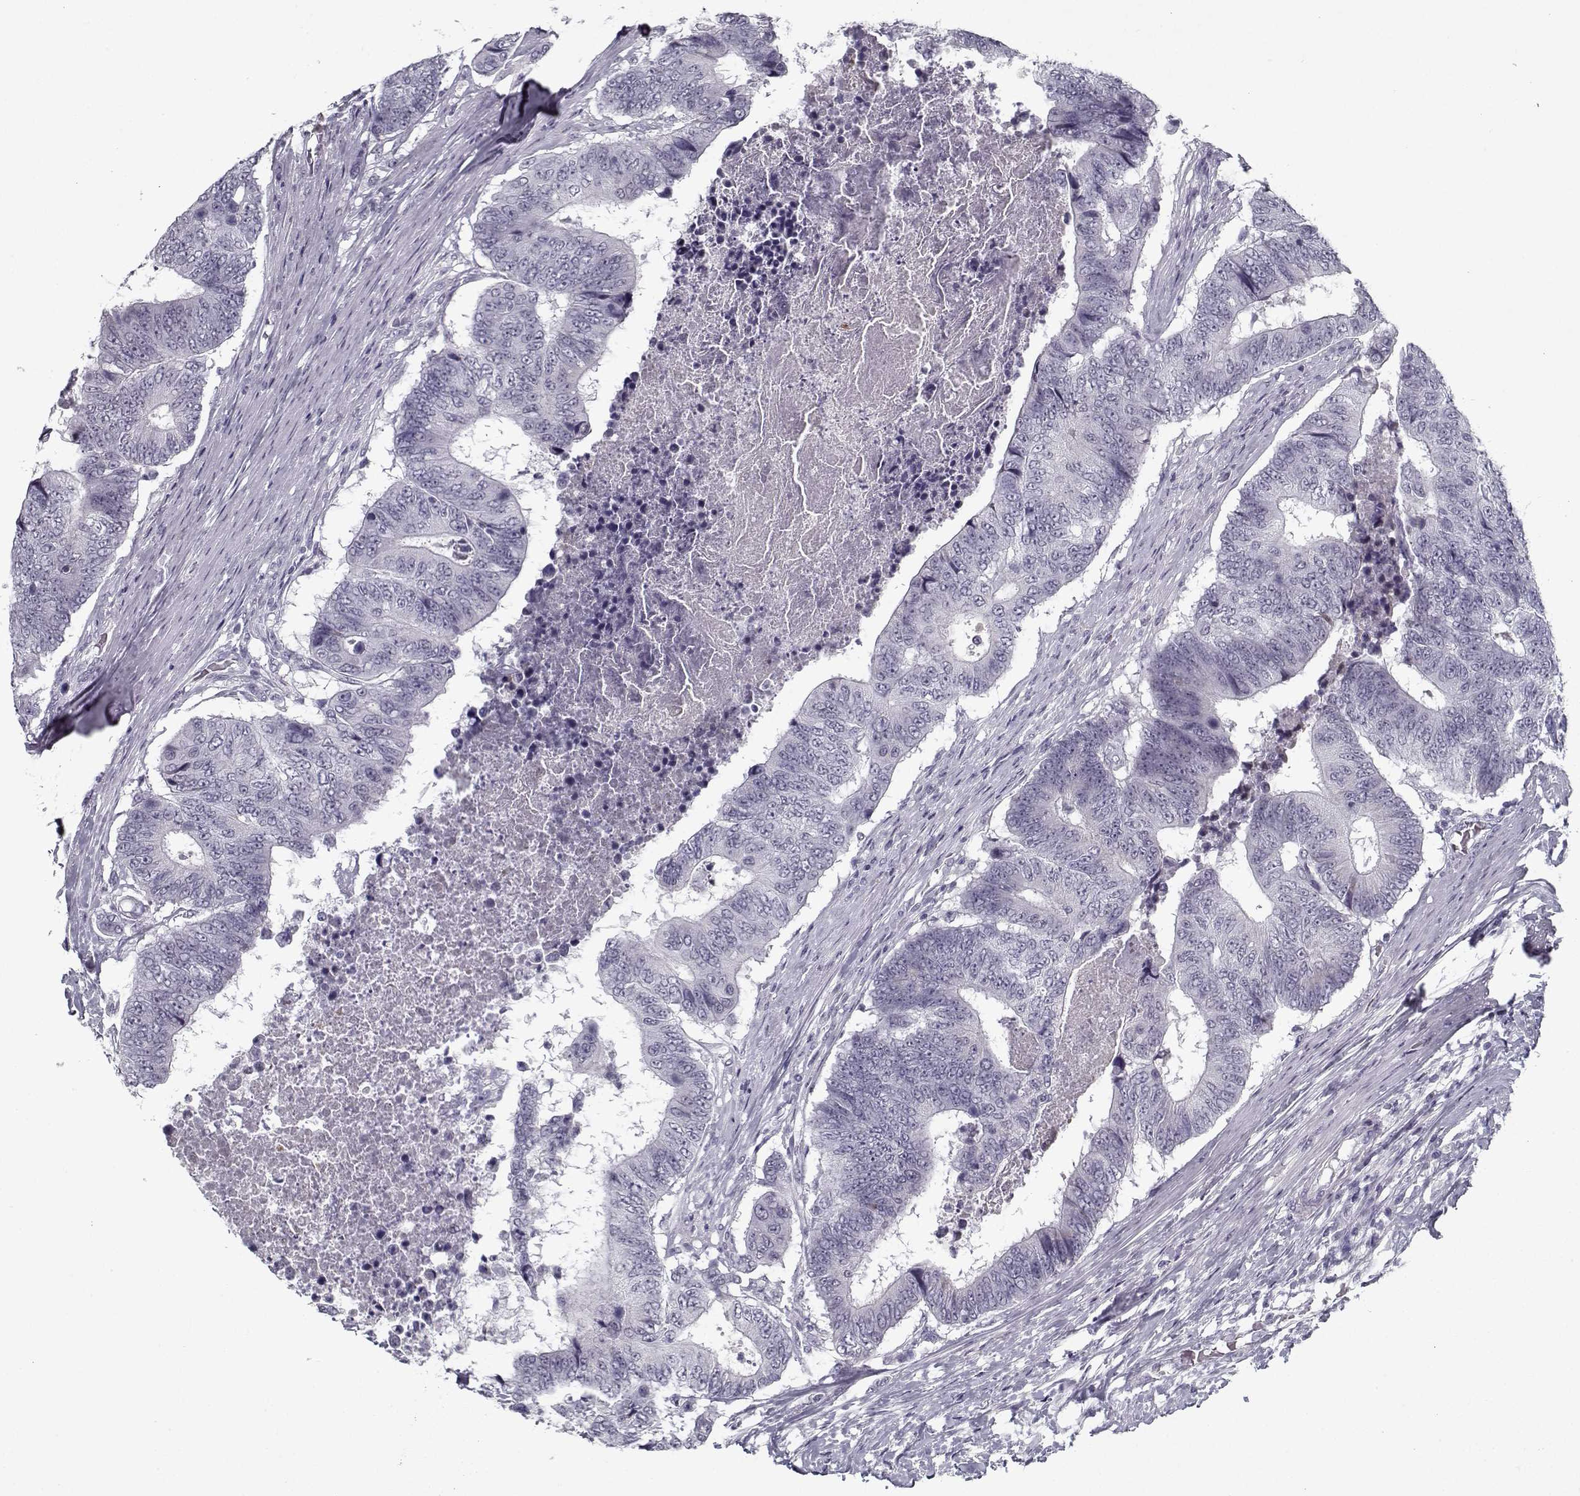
{"staining": {"intensity": "negative", "quantity": "none", "location": "none"}, "tissue": "colorectal cancer", "cell_type": "Tumor cells", "image_type": "cancer", "snomed": [{"axis": "morphology", "description": "Adenocarcinoma, NOS"}, {"axis": "topography", "description": "Colon"}], "caption": "The histopathology image exhibits no significant staining in tumor cells of colorectal cancer. (DAB immunohistochemistry (IHC), high magnification).", "gene": "SPACA9", "patient": {"sex": "female", "age": 48}}